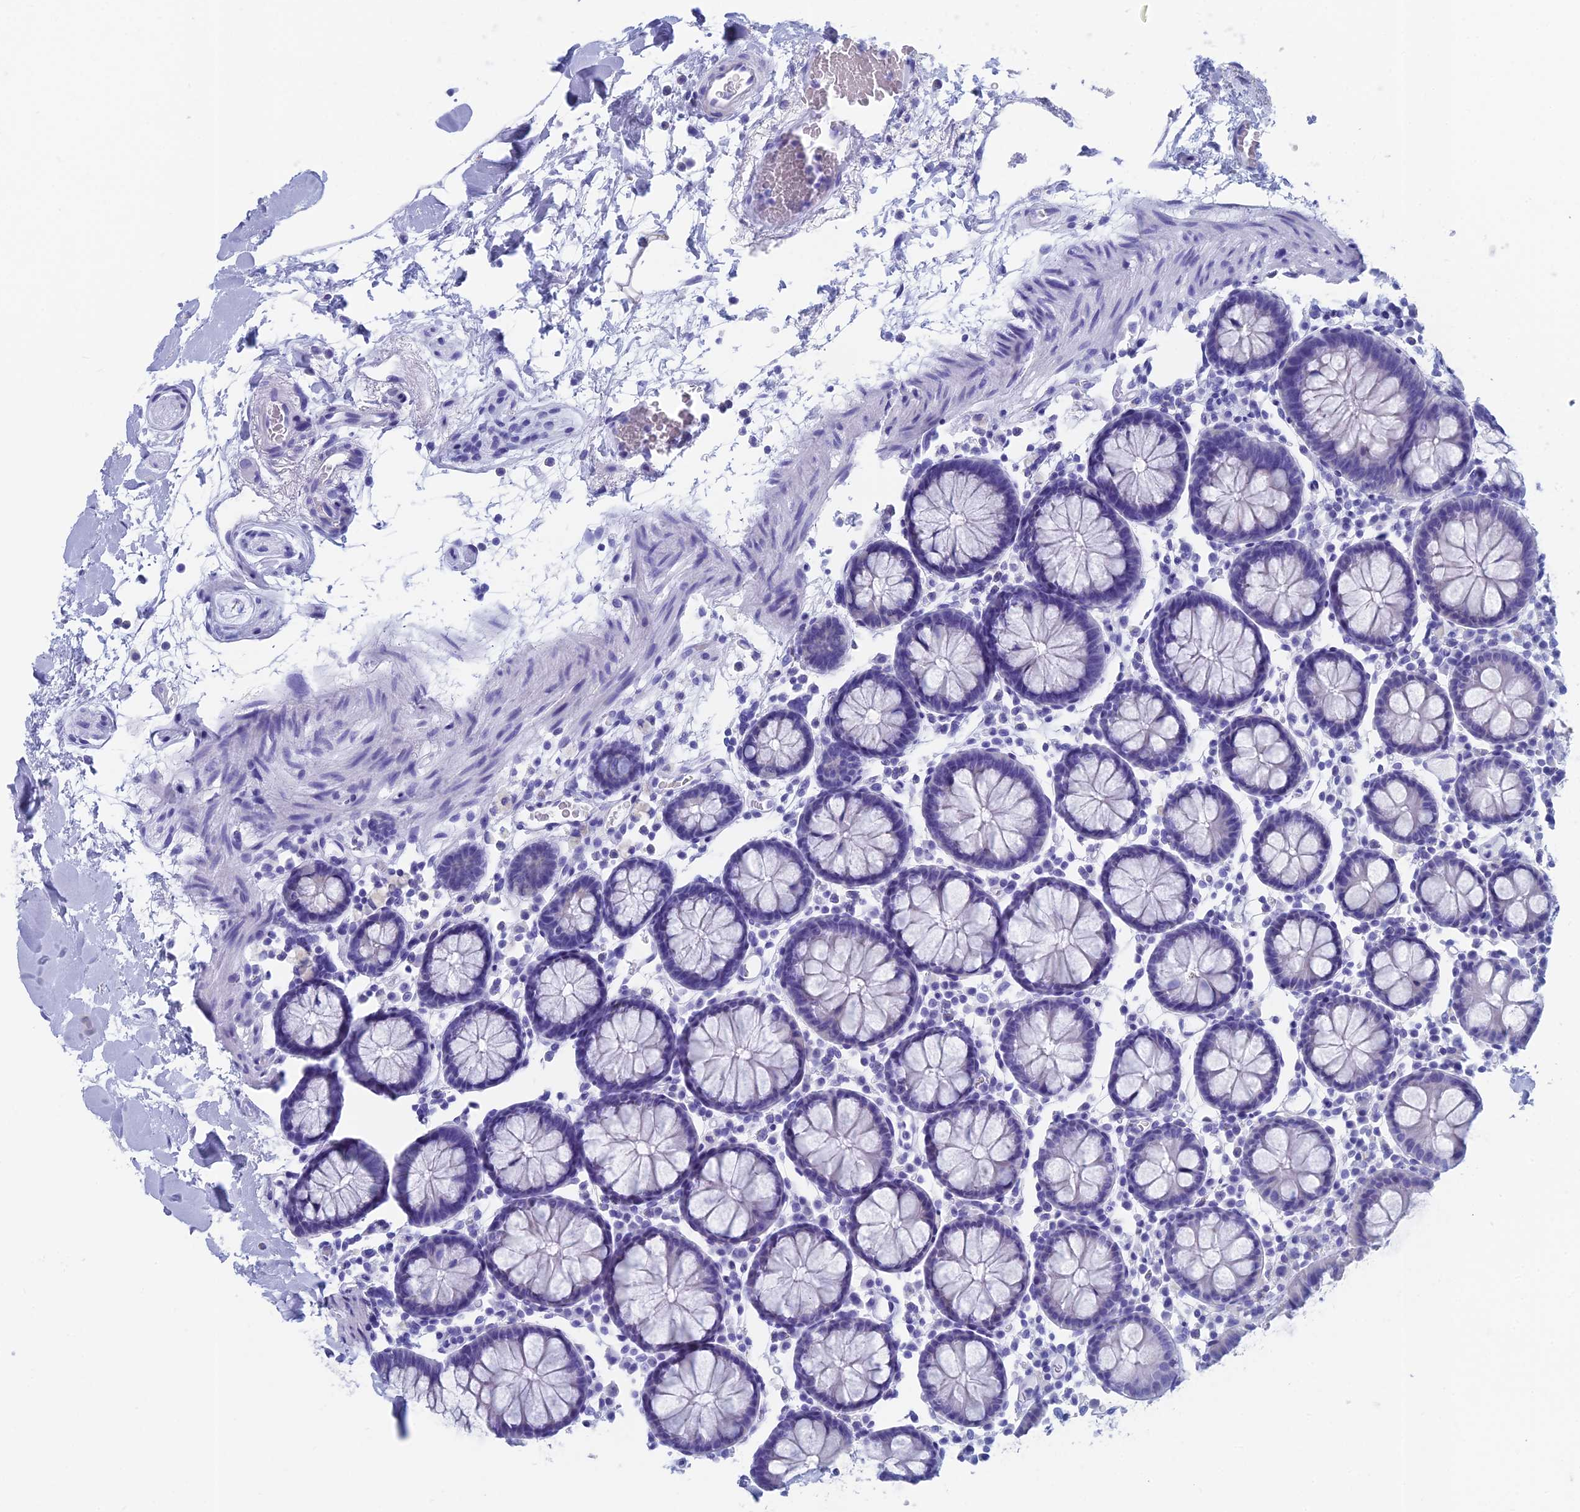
{"staining": {"intensity": "negative", "quantity": "none", "location": "none"}, "tissue": "colon", "cell_type": "Endothelial cells", "image_type": "normal", "snomed": [{"axis": "morphology", "description": "Normal tissue, NOS"}, {"axis": "topography", "description": "Colon"}], "caption": "DAB (3,3'-diaminobenzidine) immunohistochemical staining of normal colon reveals no significant staining in endothelial cells. (IHC, brightfield microscopy, high magnification).", "gene": "CAPS", "patient": {"sex": "male", "age": 75}}